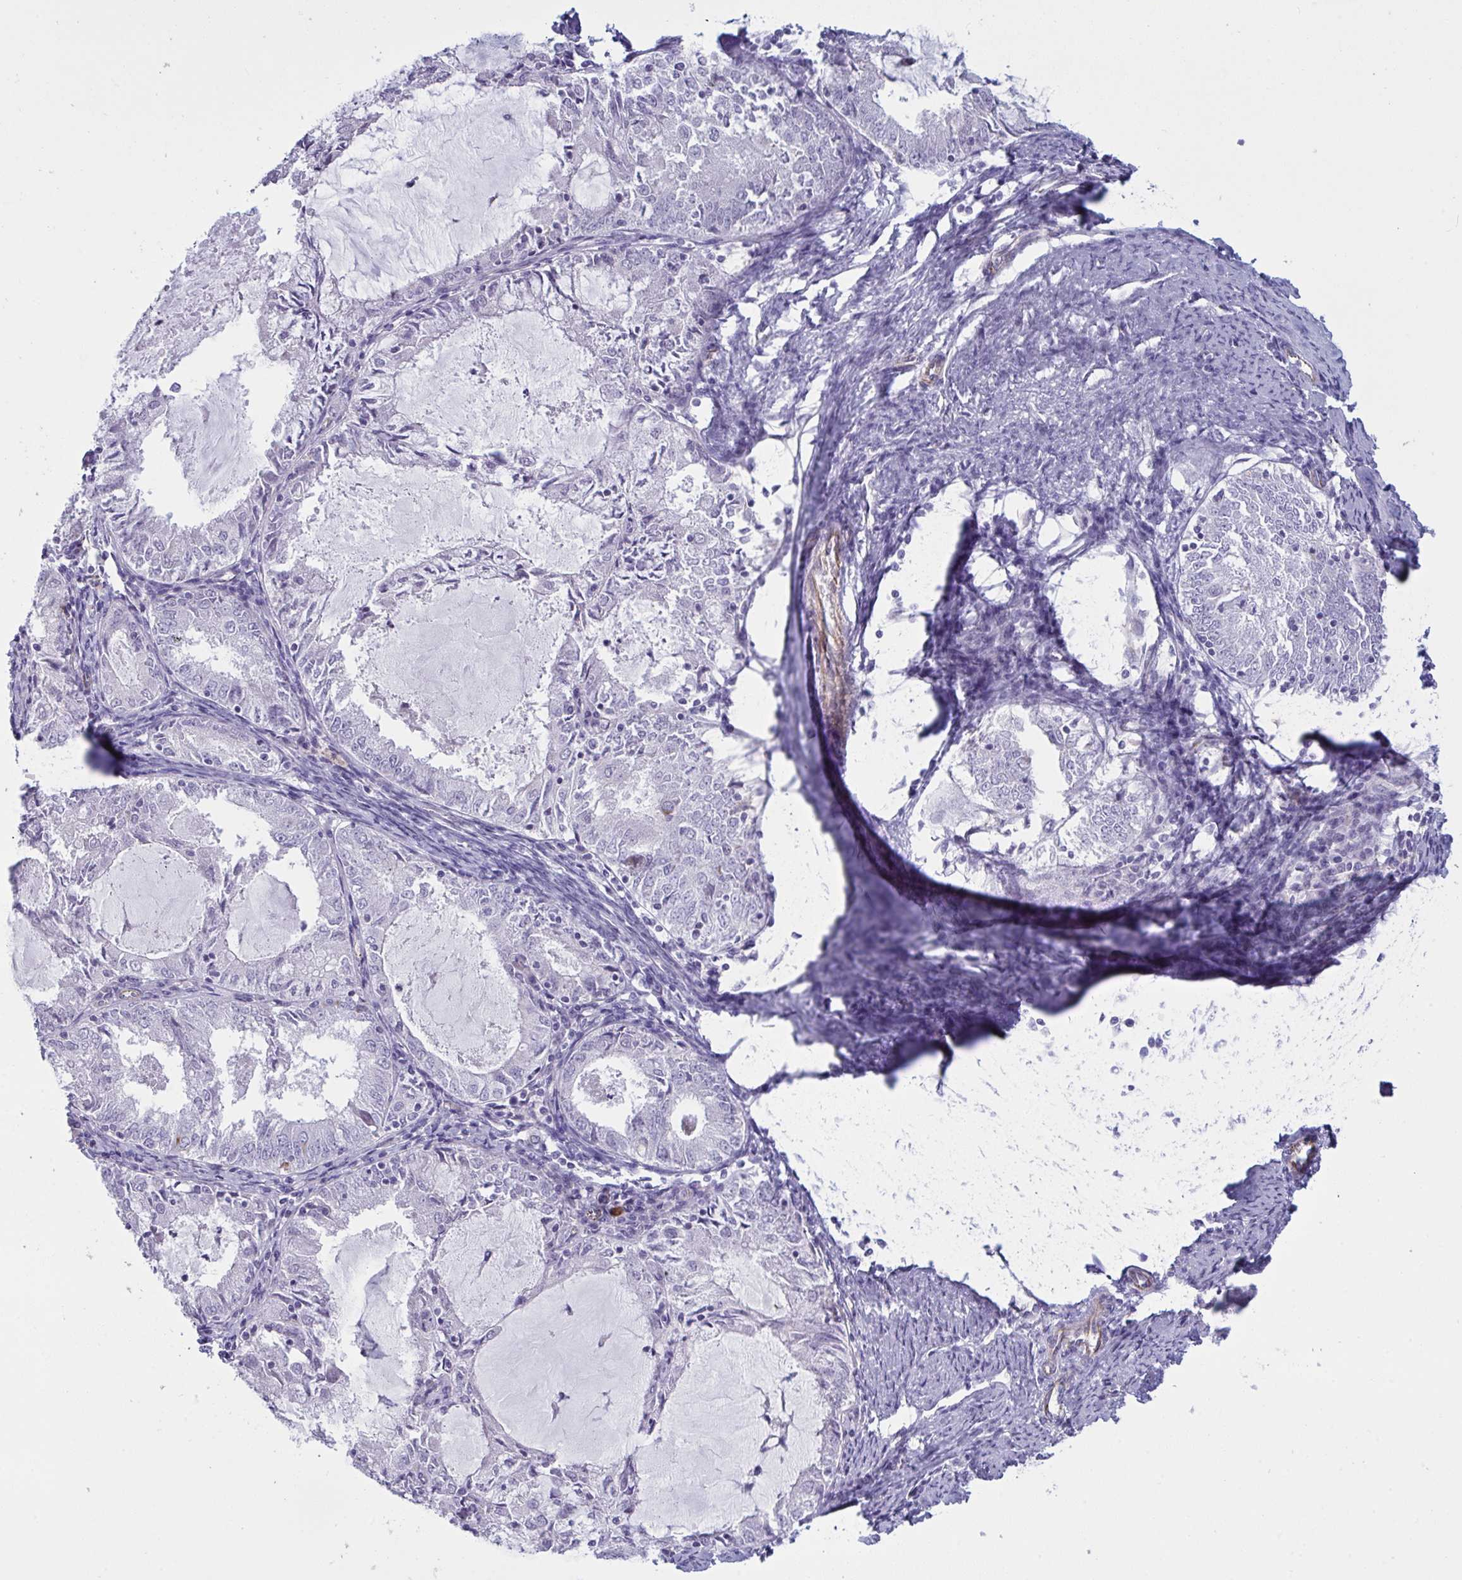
{"staining": {"intensity": "negative", "quantity": "none", "location": "none"}, "tissue": "endometrial cancer", "cell_type": "Tumor cells", "image_type": "cancer", "snomed": [{"axis": "morphology", "description": "Adenocarcinoma, NOS"}, {"axis": "topography", "description": "Endometrium"}], "caption": "Tumor cells show no significant protein staining in adenocarcinoma (endometrial). (DAB immunohistochemistry with hematoxylin counter stain).", "gene": "DCBLD1", "patient": {"sex": "female", "age": 57}}